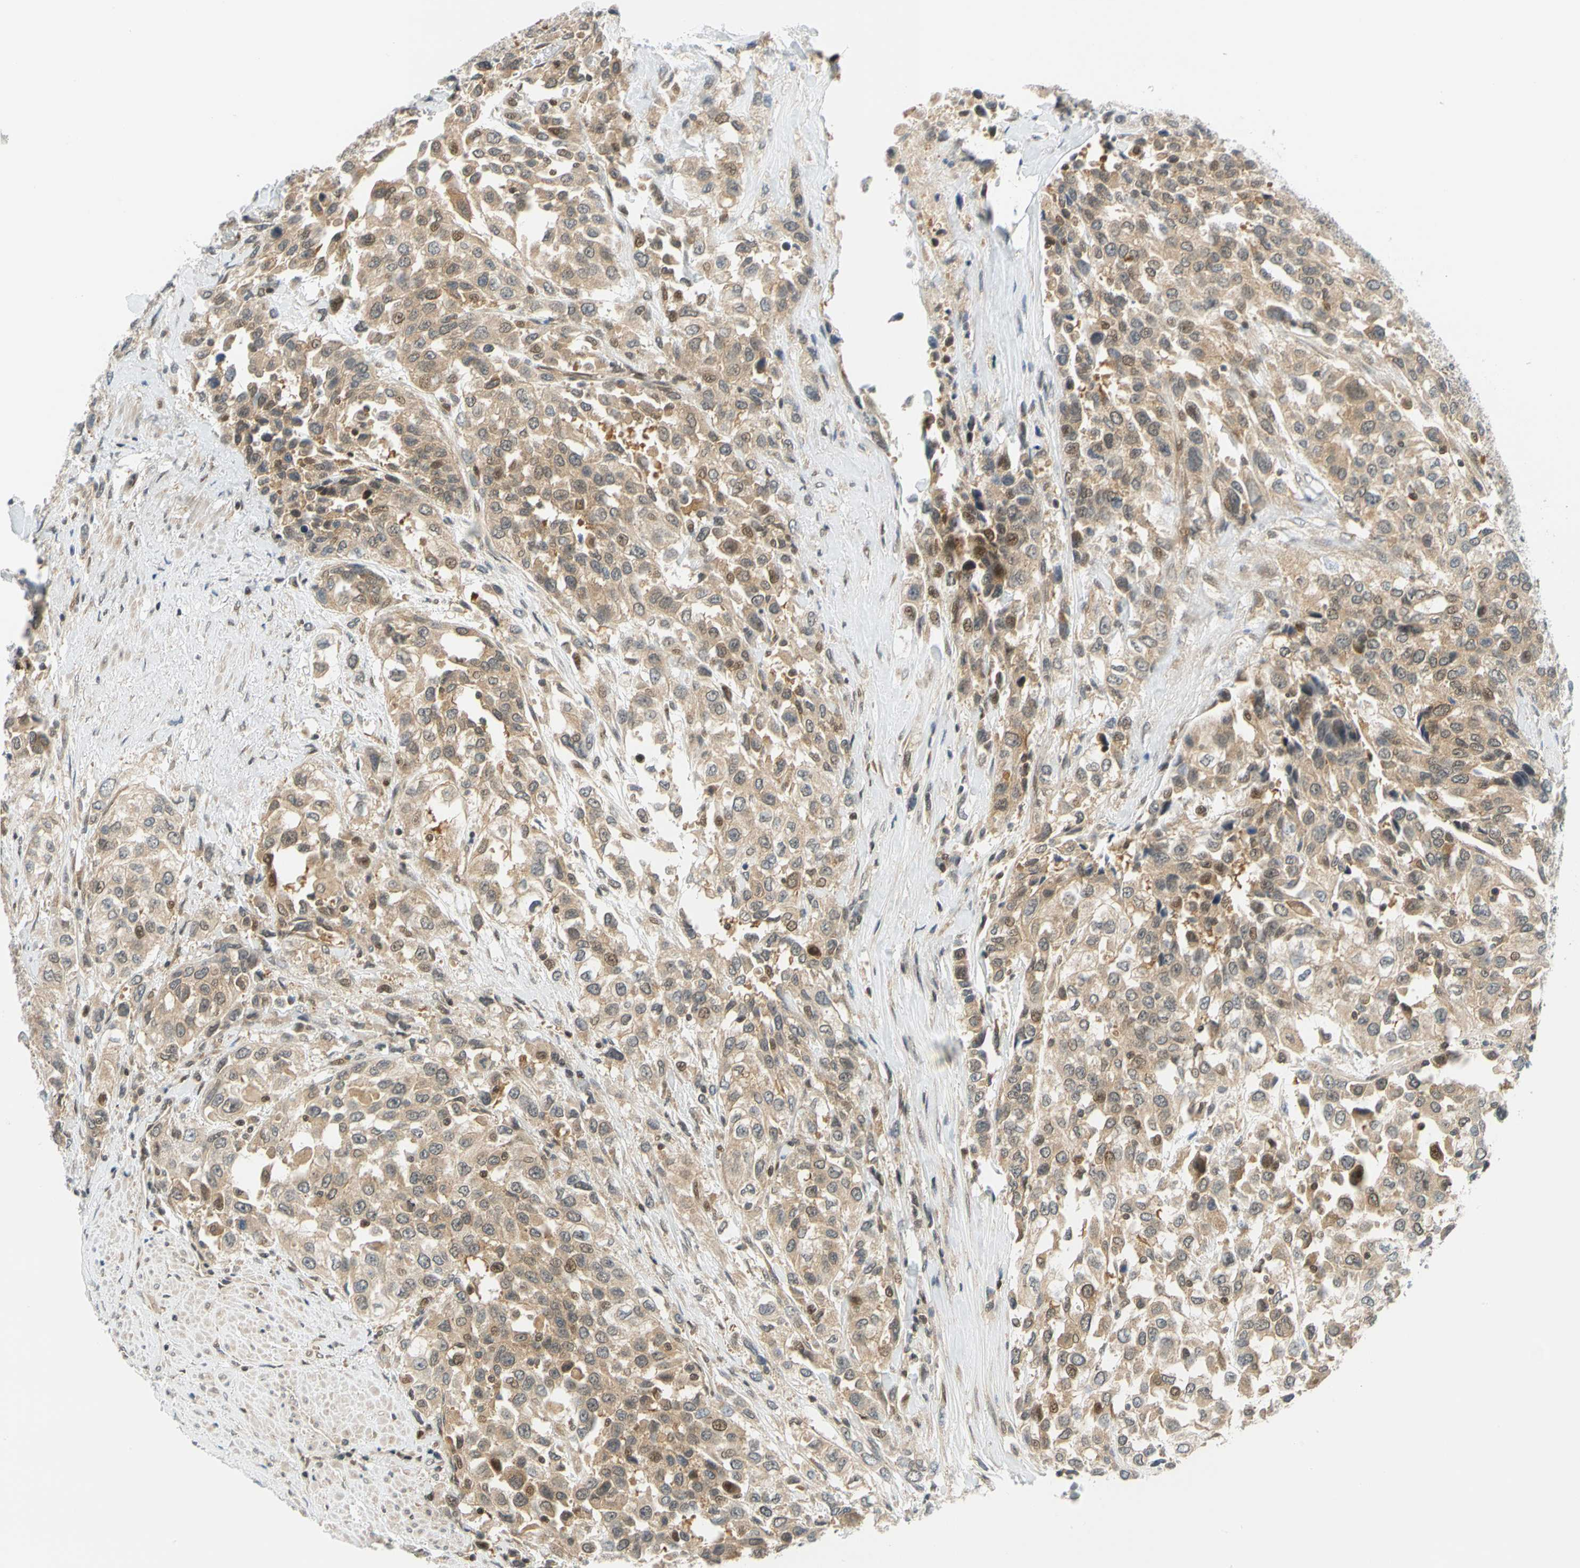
{"staining": {"intensity": "moderate", "quantity": ">75%", "location": "cytoplasmic/membranous"}, "tissue": "urothelial cancer", "cell_type": "Tumor cells", "image_type": "cancer", "snomed": [{"axis": "morphology", "description": "Urothelial carcinoma, High grade"}, {"axis": "topography", "description": "Urinary bladder"}], "caption": "Urothelial cancer stained for a protein (brown) shows moderate cytoplasmic/membranous positive positivity in about >75% of tumor cells.", "gene": "MAPK9", "patient": {"sex": "female", "age": 80}}